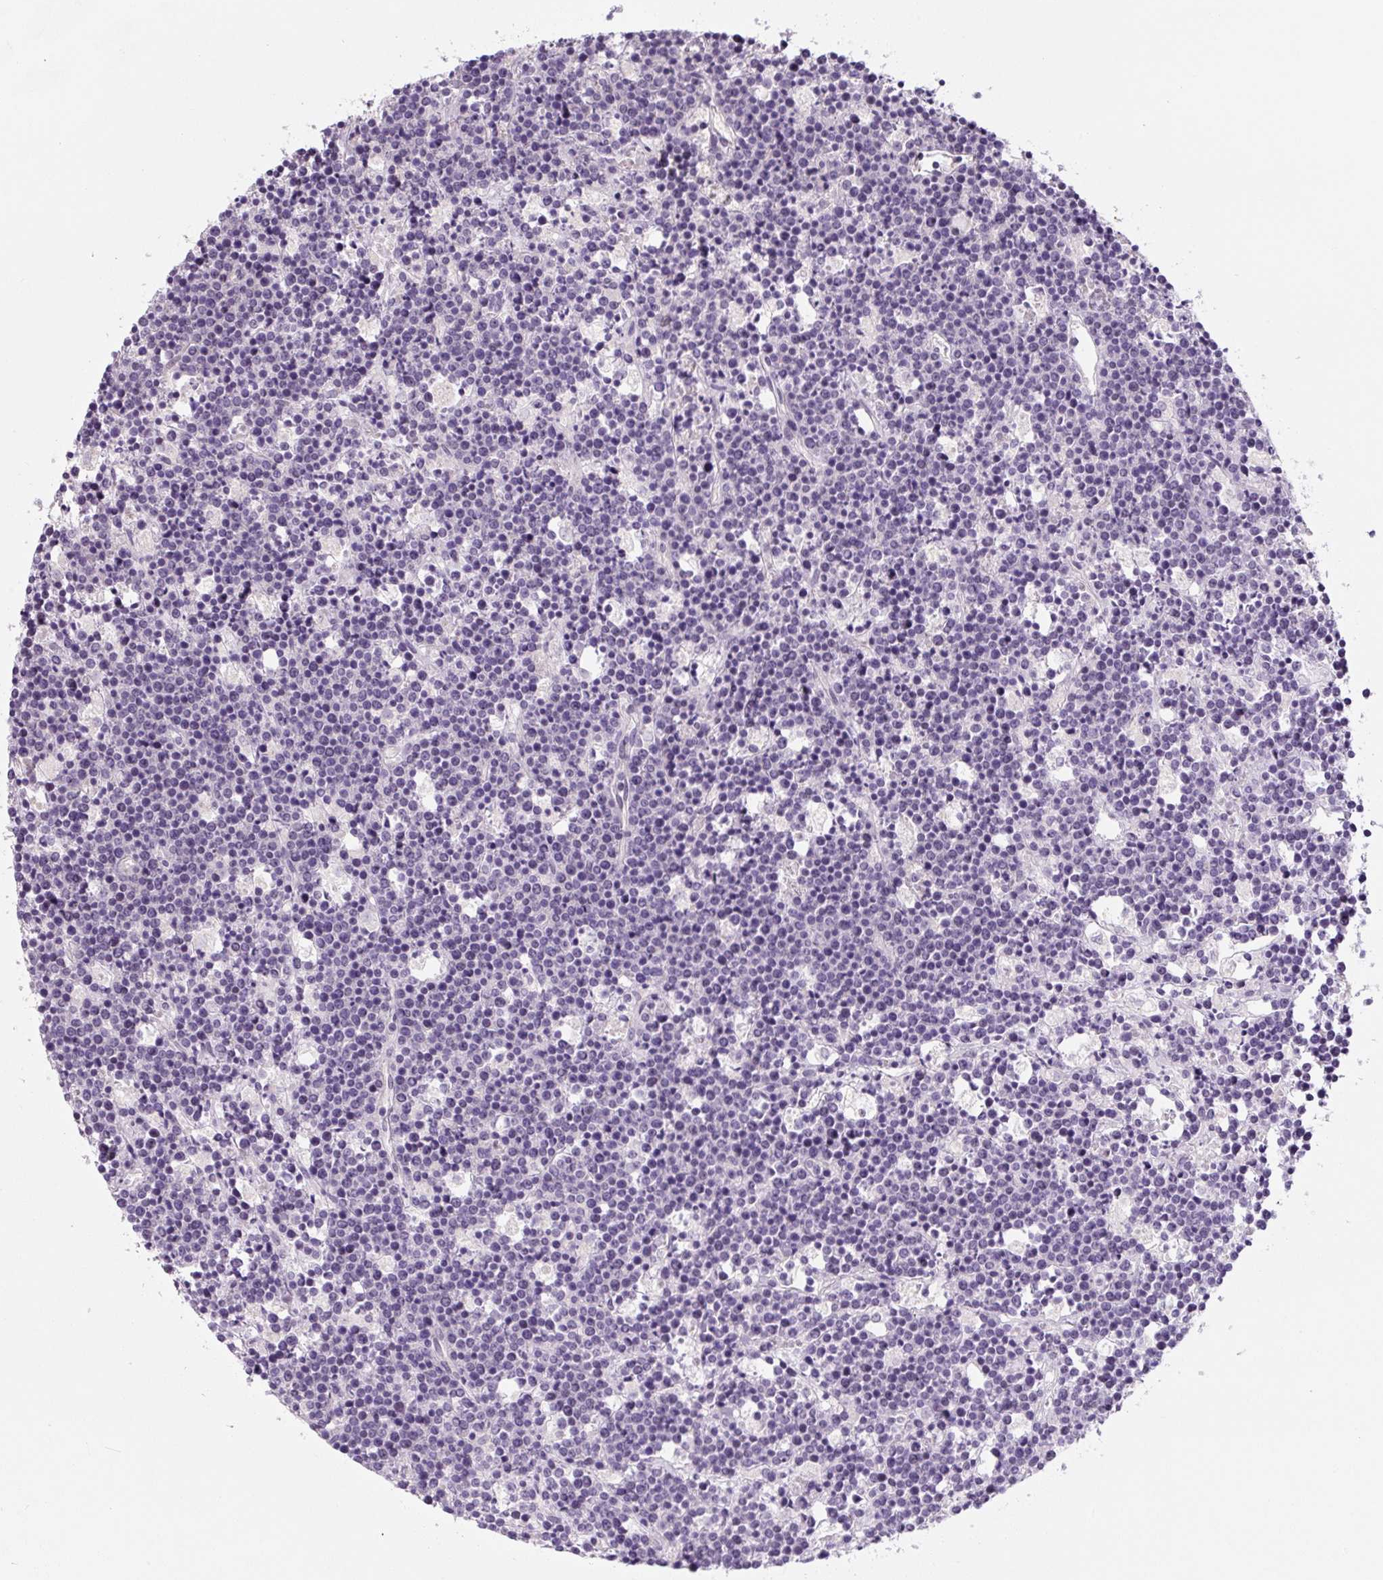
{"staining": {"intensity": "negative", "quantity": "none", "location": "none"}, "tissue": "lymphoma", "cell_type": "Tumor cells", "image_type": "cancer", "snomed": [{"axis": "morphology", "description": "Malignant lymphoma, non-Hodgkin's type, High grade"}, {"axis": "topography", "description": "Ovary"}], "caption": "The photomicrograph shows no significant expression in tumor cells of lymphoma. (Brightfield microscopy of DAB (3,3'-diaminobenzidine) immunohistochemistry (IHC) at high magnification).", "gene": "CCL25", "patient": {"sex": "female", "age": 56}}